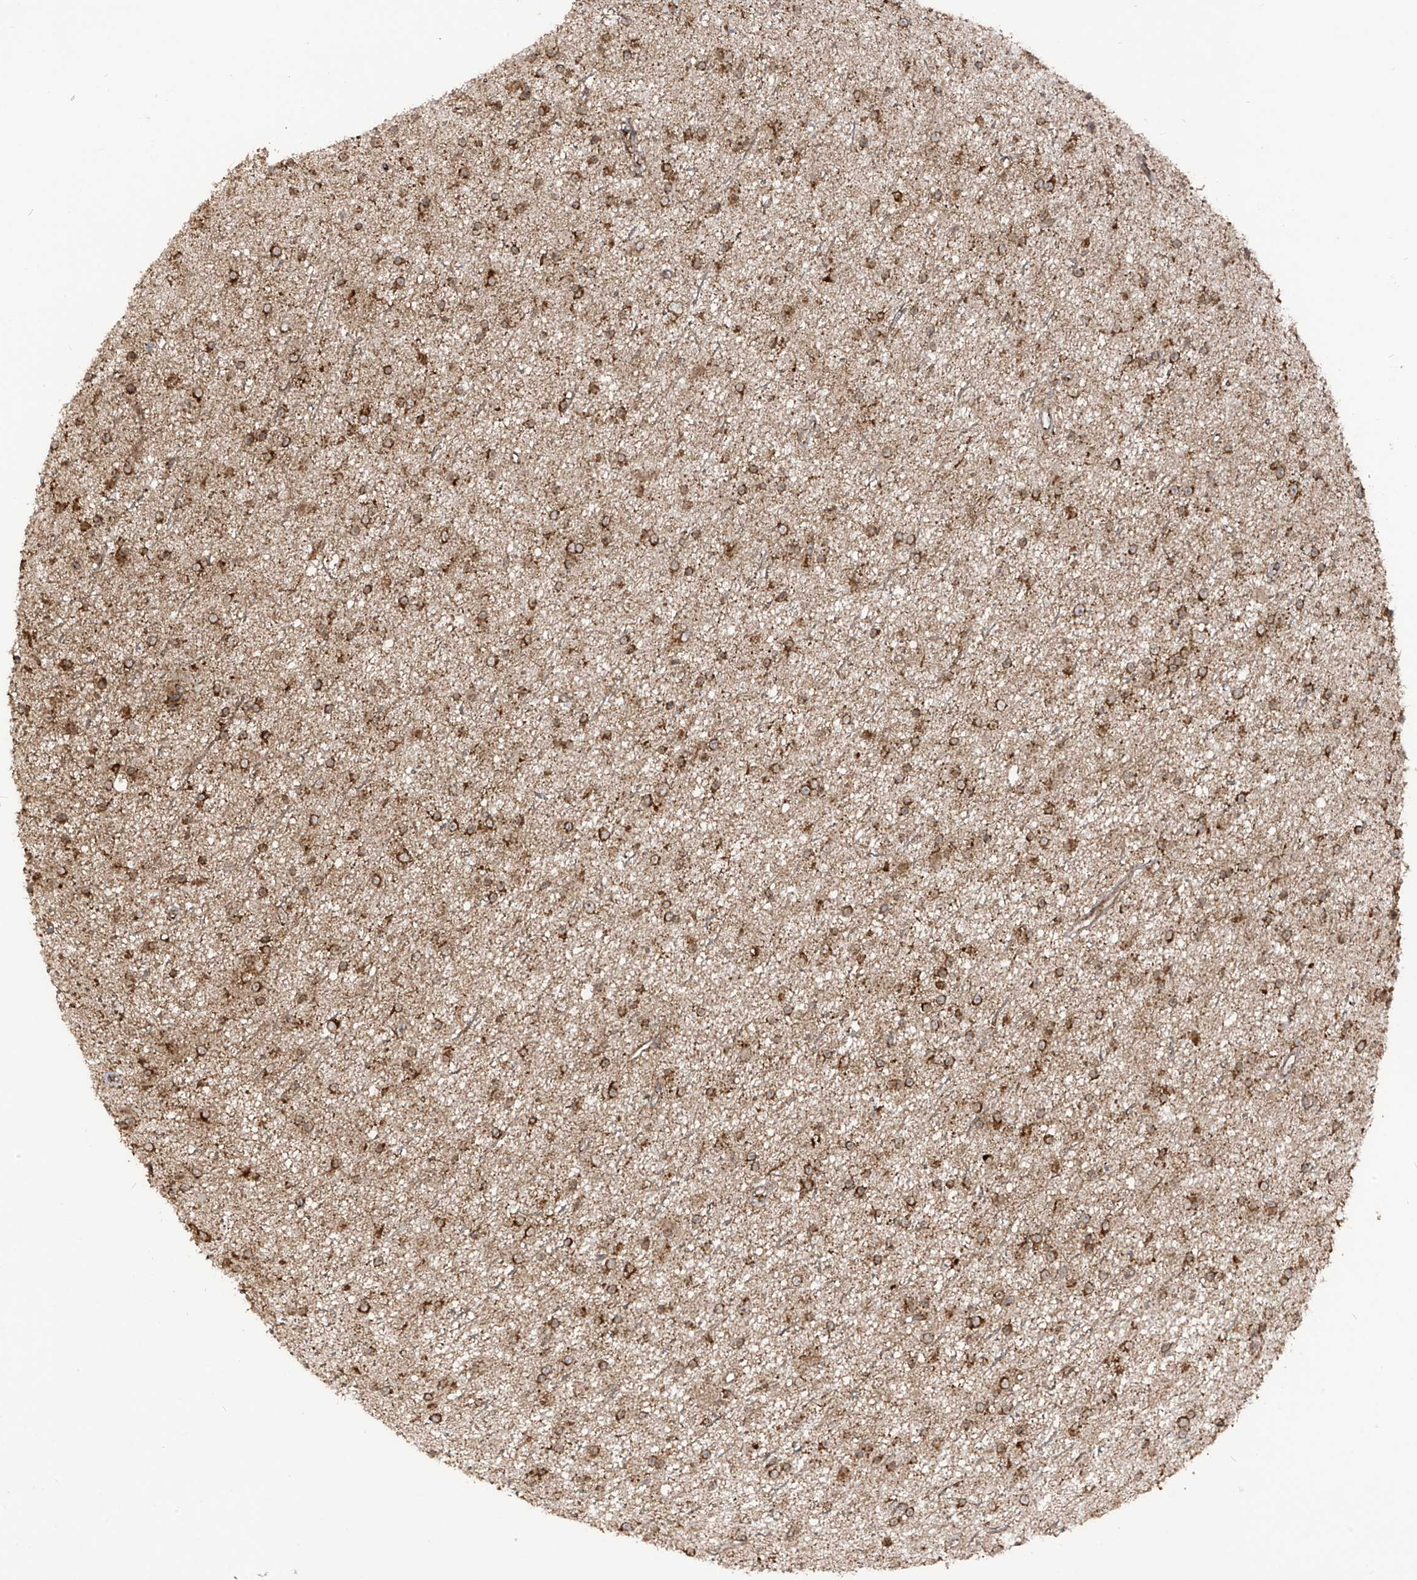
{"staining": {"intensity": "moderate", "quantity": ">75%", "location": "cytoplasmic/membranous"}, "tissue": "glioma", "cell_type": "Tumor cells", "image_type": "cancer", "snomed": [{"axis": "morphology", "description": "Glioma, malignant, Low grade"}, {"axis": "topography", "description": "Cerebral cortex"}], "caption": "Protein positivity by immunohistochemistry shows moderate cytoplasmic/membranous staining in about >75% of tumor cells in glioma.", "gene": "TRIM67", "patient": {"sex": "female", "age": 39}}